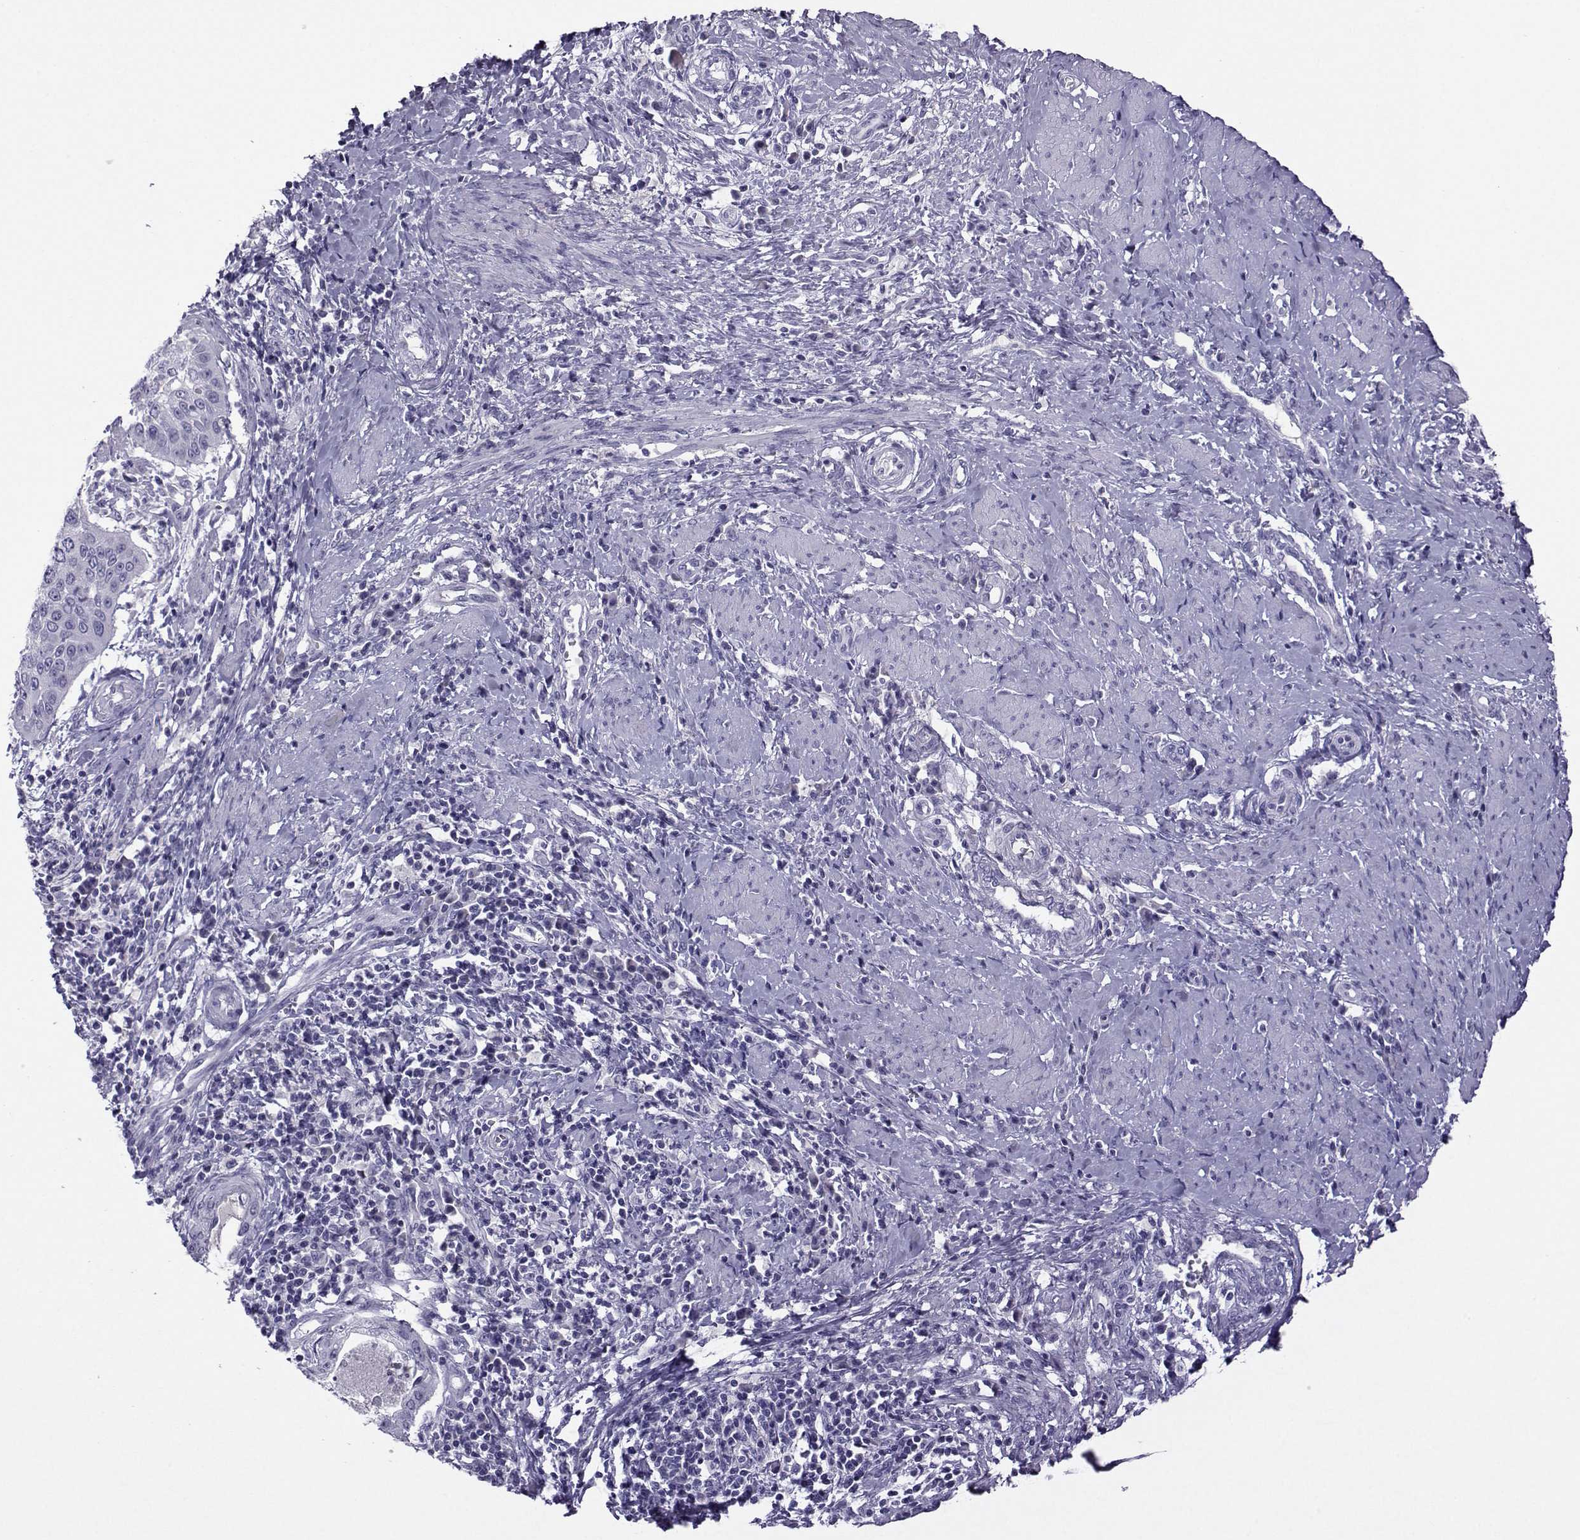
{"staining": {"intensity": "negative", "quantity": "none", "location": "none"}, "tissue": "cervical cancer", "cell_type": "Tumor cells", "image_type": "cancer", "snomed": [{"axis": "morphology", "description": "Squamous cell carcinoma, NOS"}, {"axis": "topography", "description": "Cervix"}], "caption": "DAB (3,3'-diaminobenzidine) immunohistochemical staining of human cervical squamous cell carcinoma displays no significant staining in tumor cells. The staining is performed using DAB brown chromogen with nuclei counter-stained in using hematoxylin.", "gene": "ARMC2", "patient": {"sex": "female", "age": 39}}